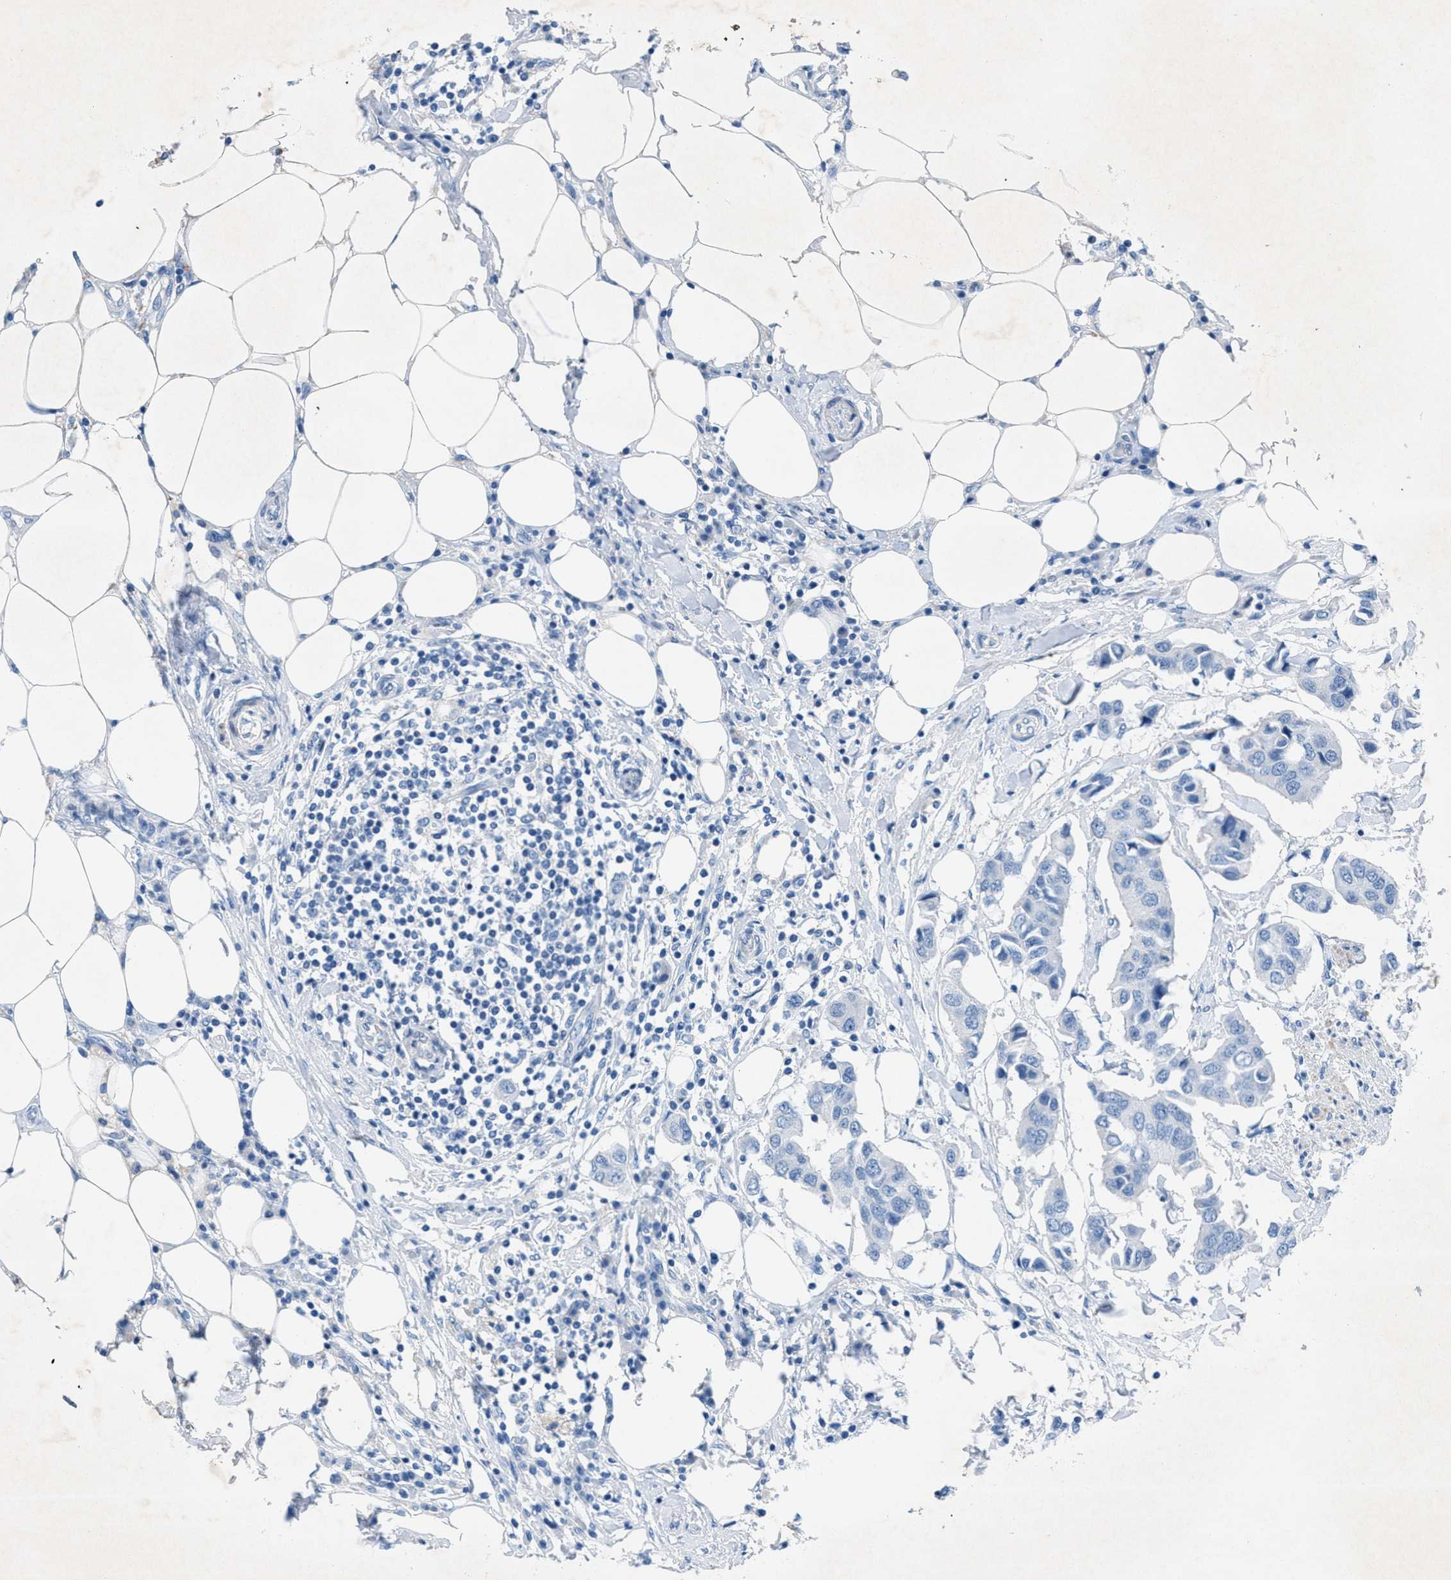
{"staining": {"intensity": "negative", "quantity": "none", "location": "none"}, "tissue": "breast cancer", "cell_type": "Tumor cells", "image_type": "cancer", "snomed": [{"axis": "morphology", "description": "Duct carcinoma"}, {"axis": "topography", "description": "Breast"}], "caption": "This is an immunohistochemistry (IHC) image of intraductal carcinoma (breast). There is no expression in tumor cells.", "gene": "GALNT17", "patient": {"sex": "female", "age": 80}}